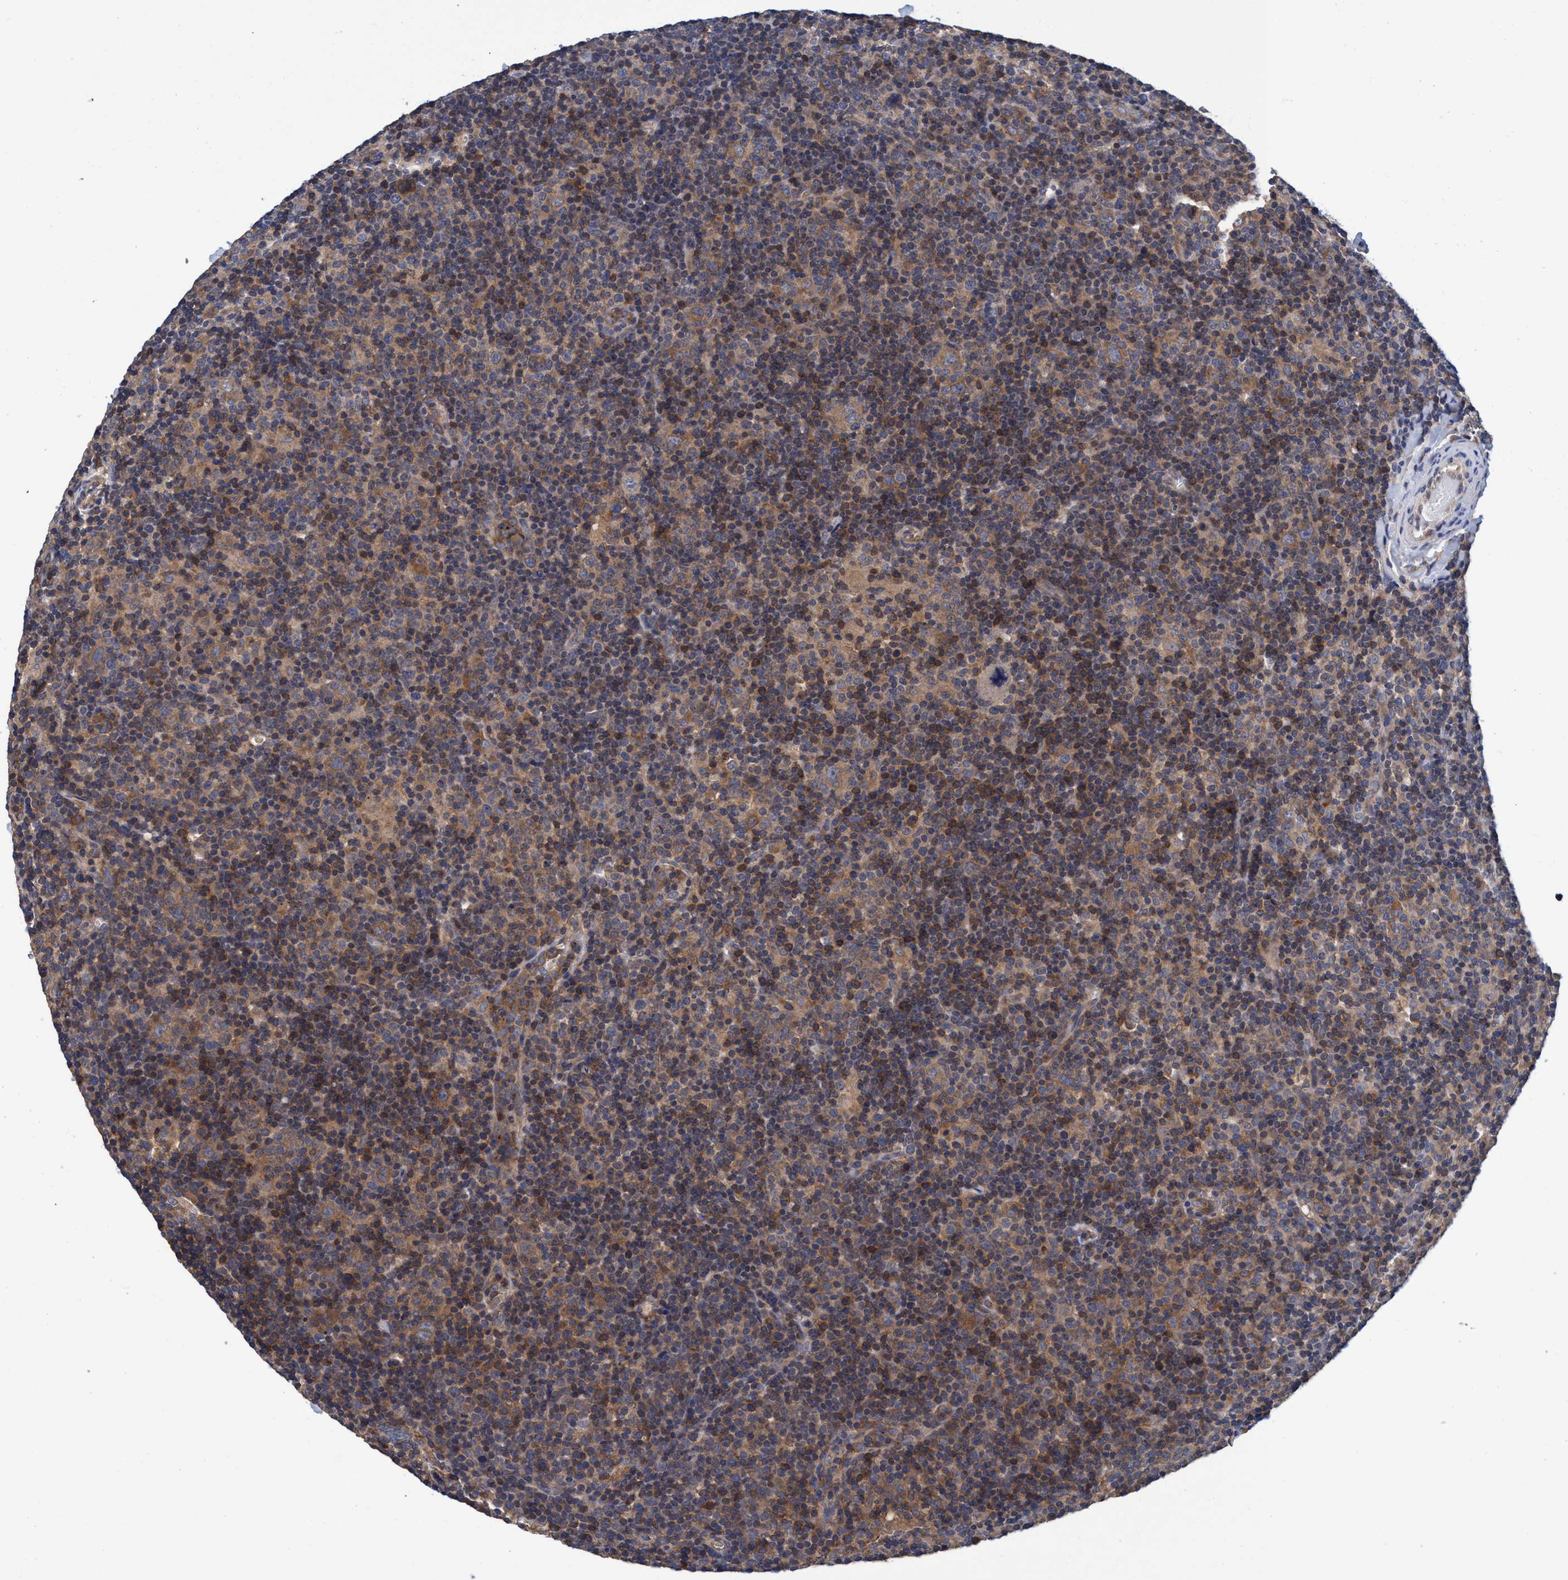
{"staining": {"intensity": "weak", "quantity": "25%-75%", "location": "cytoplasmic/membranous"}, "tissue": "lymphoma", "cell_type": "Tumor cells", "image_type": "cancer", "snomed": [{"axis": "morphology", "description": "Hodgkin's disease, NOS"}, {"axis": "topography", "description": "Lymph node"}], "caption": "Hodgkin's disease stained with DAB (3,3'-diaminobenzidine) immunohistochemistry (IHC) reveals low levels of weak cytoplasmic/membranous expression in approximately 25%-75% of tumor cells.", "gene": "CALCOCO2", "patient": {"sex": "female", "age": 57}}